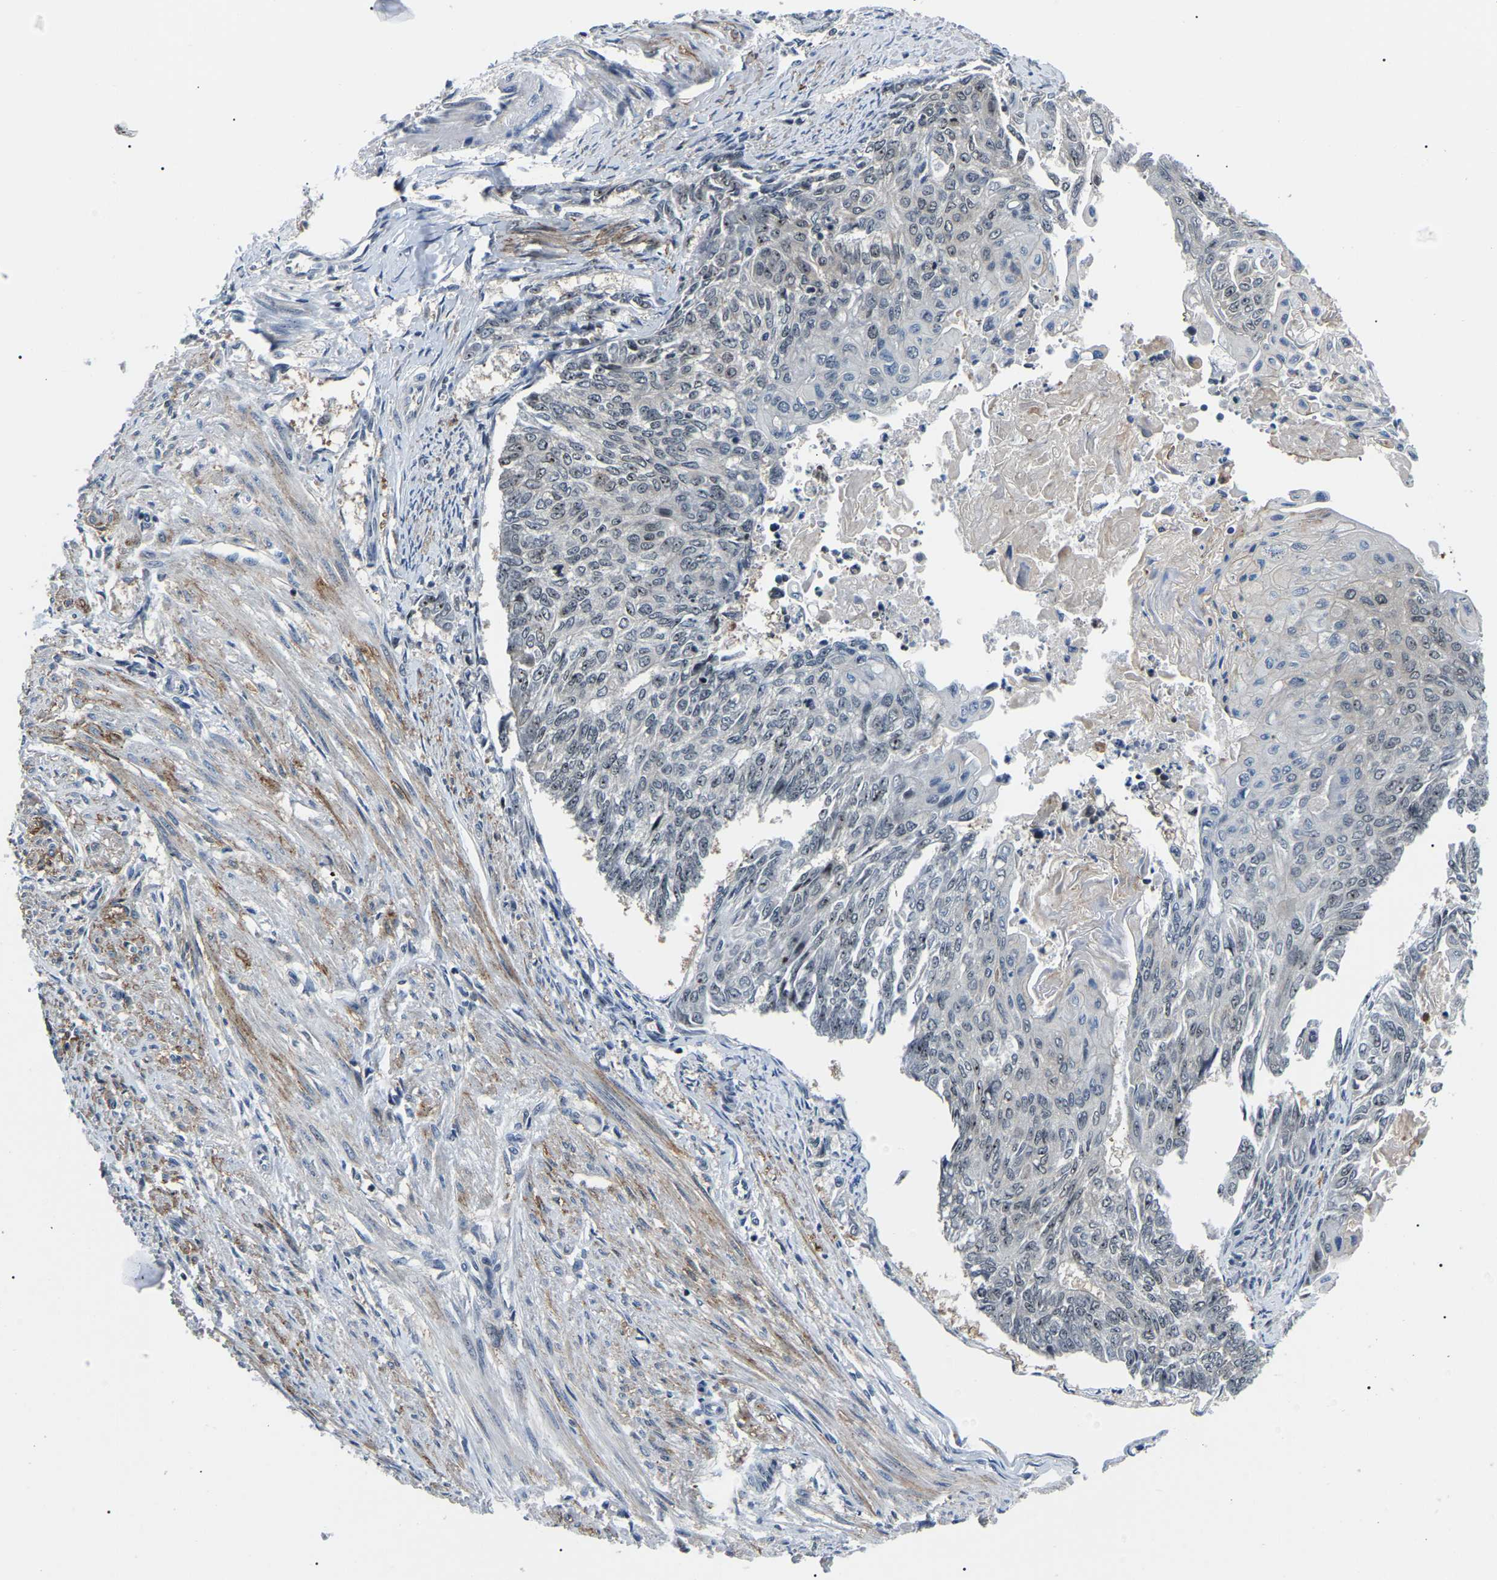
{"staining": {"intensity": "weak", "quantity": "25%-75%", "location": "nuclear"}, "tissue": "endometrial cancer", "cell_type": "Tumor cells", "image_type": "cancer", "snomed": [{"axis": "morphology", "description": "Adenocarcinoma, NOS"}, {"axis": "topography", "description": "Endometrium"}], "caption": "Brown immunohistochemical staining in human endometrial adenocarcinoma displays weak nuclear expression in approximately 25%-75% of tumor cells. (Stains: DAB (3,3'-diaminobenzidine) in brown, nuclei in blue, Microscopy: brightfield microscopy at high magnification).", "gene": "RRP1B", "patient": {"sex": "female", "age": 32}}